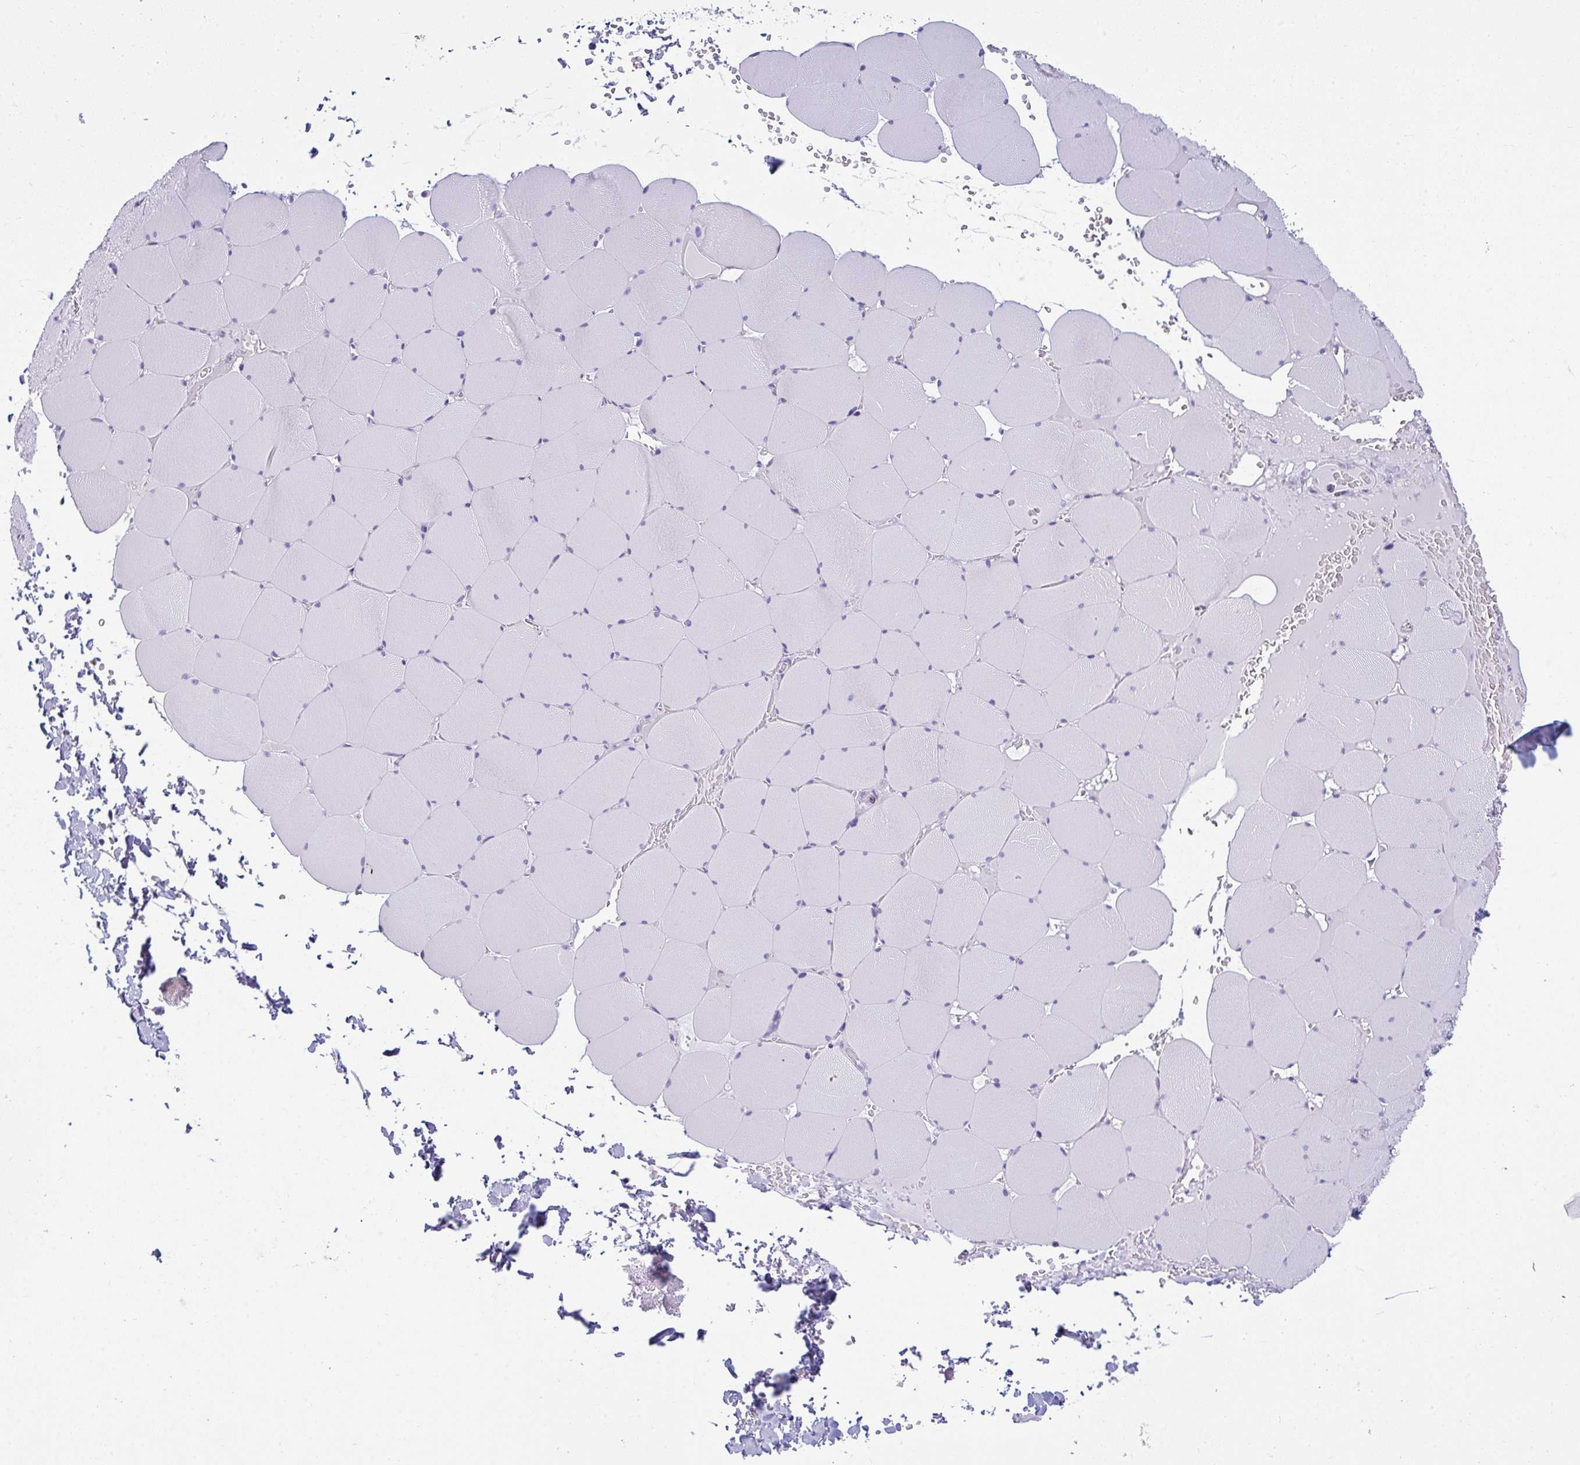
{"staining": {"intensity": "negative", "quantity": "none", "location": "none"}, "tissue": "skeletal muscle", "cell_type": "Myocytes", "image_type": "normal", "snomed": [{"axis": "morphology", "description": "Normal tissue, NOS"}, {"axis": "topography", "description": "Skeletal muscle"}, {"axis": "topography", "description": "Head-Neck"}], "caption": "Micrograph shows no significant protein positivity in myocytes of benign skeletal muscle.", "gene": "SUZ12", "patient": {"sex": "male", "age": 66}}